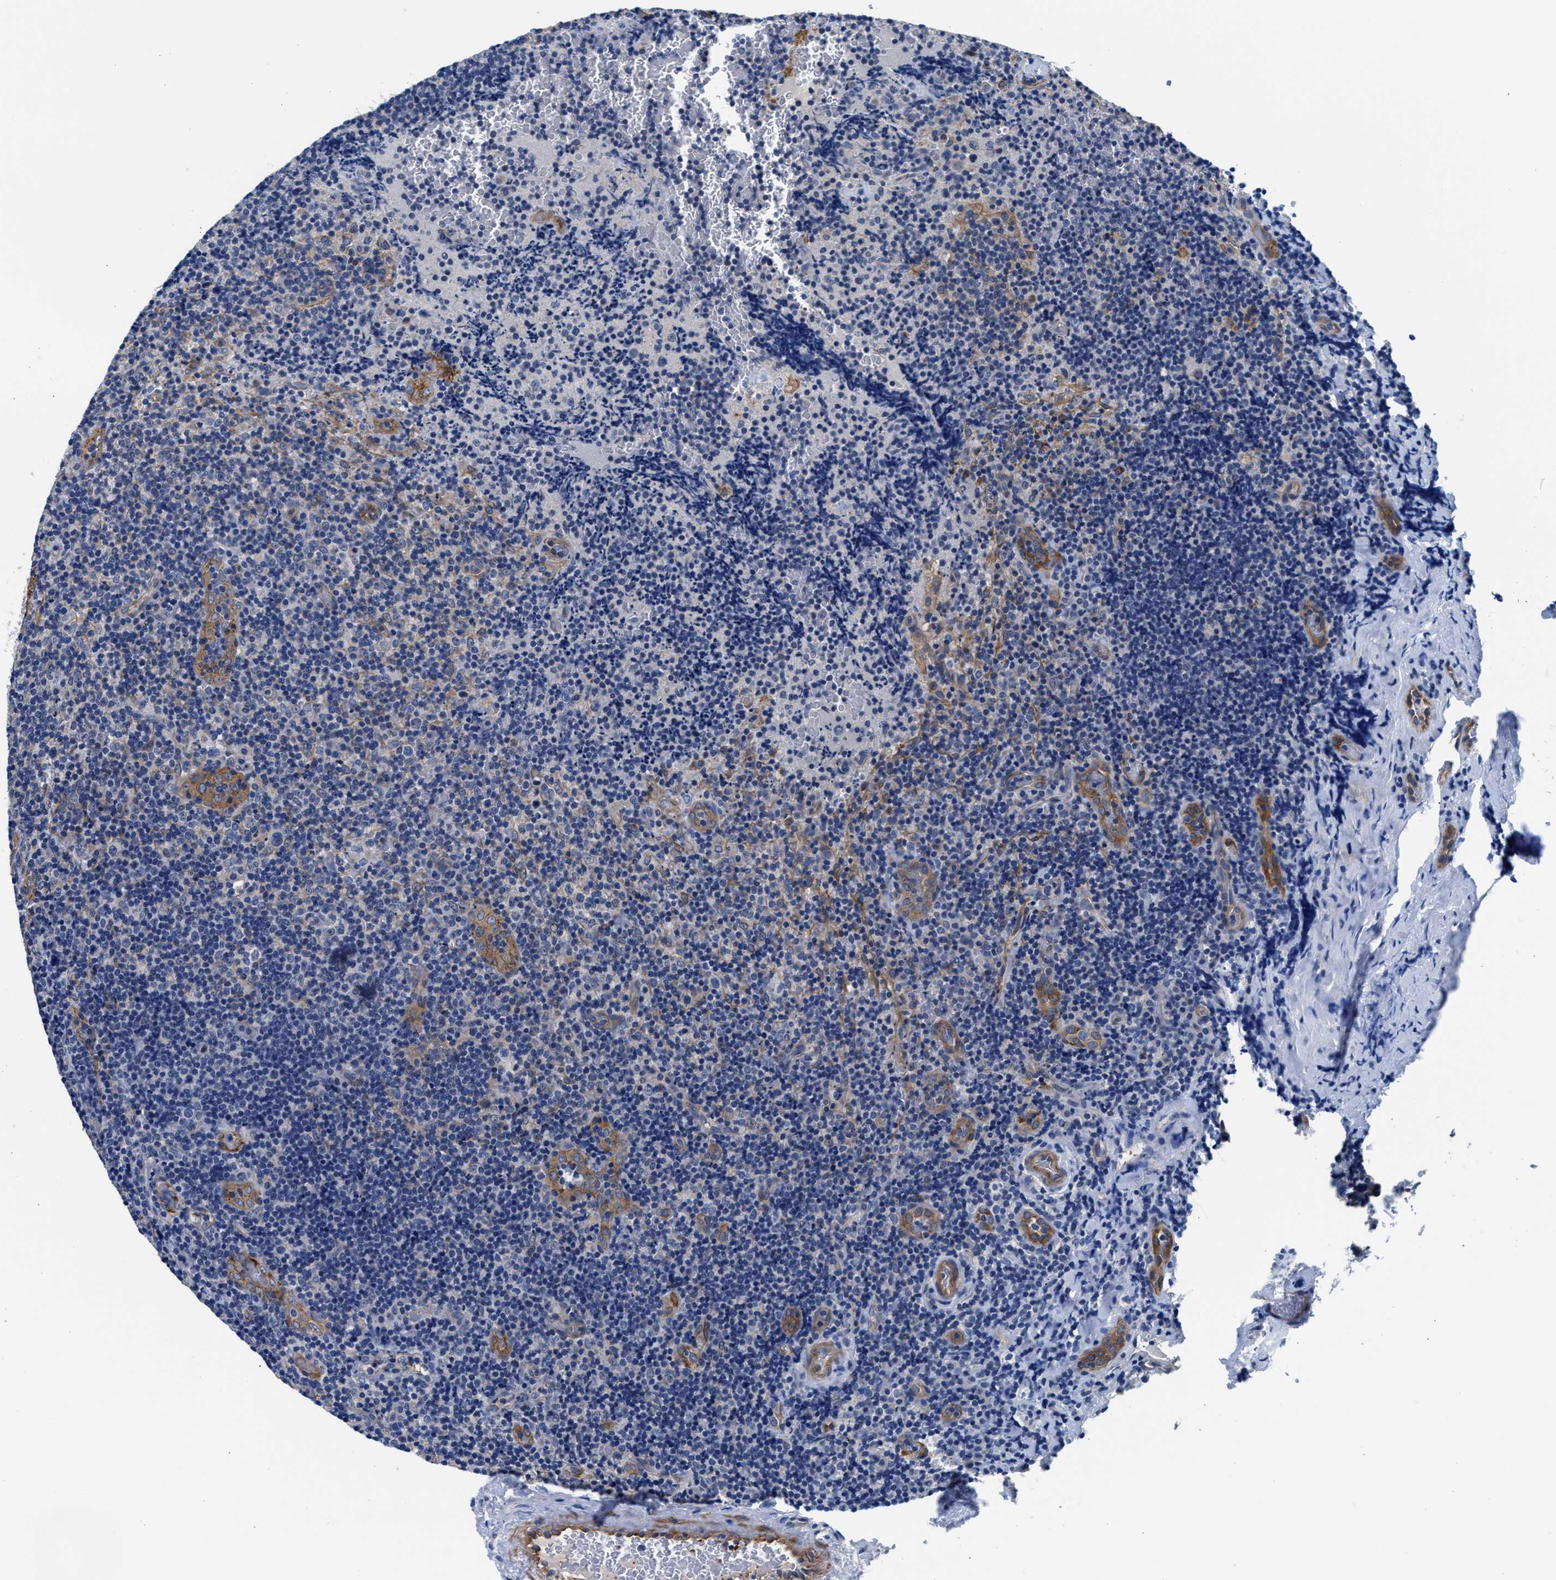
{"staining": {"intensity": "negative", "quantity": "none", "location": "none"}, "tissue": "lymphoma", "cell_type": "Tumor cells", "image_type": "cancer", "snomed": [{"axis": "morphology", "description": "Malignant lymphoma, non-Hodgkin's type, High grade"}, {"axis": "topography", "description": "Tonsil"}], "caption": "Immunohistochemistry histopathology image of lymphoma stained for a protein (brown), which shows no expression in tumor cells.", "gene": "PARG", "patient": {"sex": "female", "age": 36}}